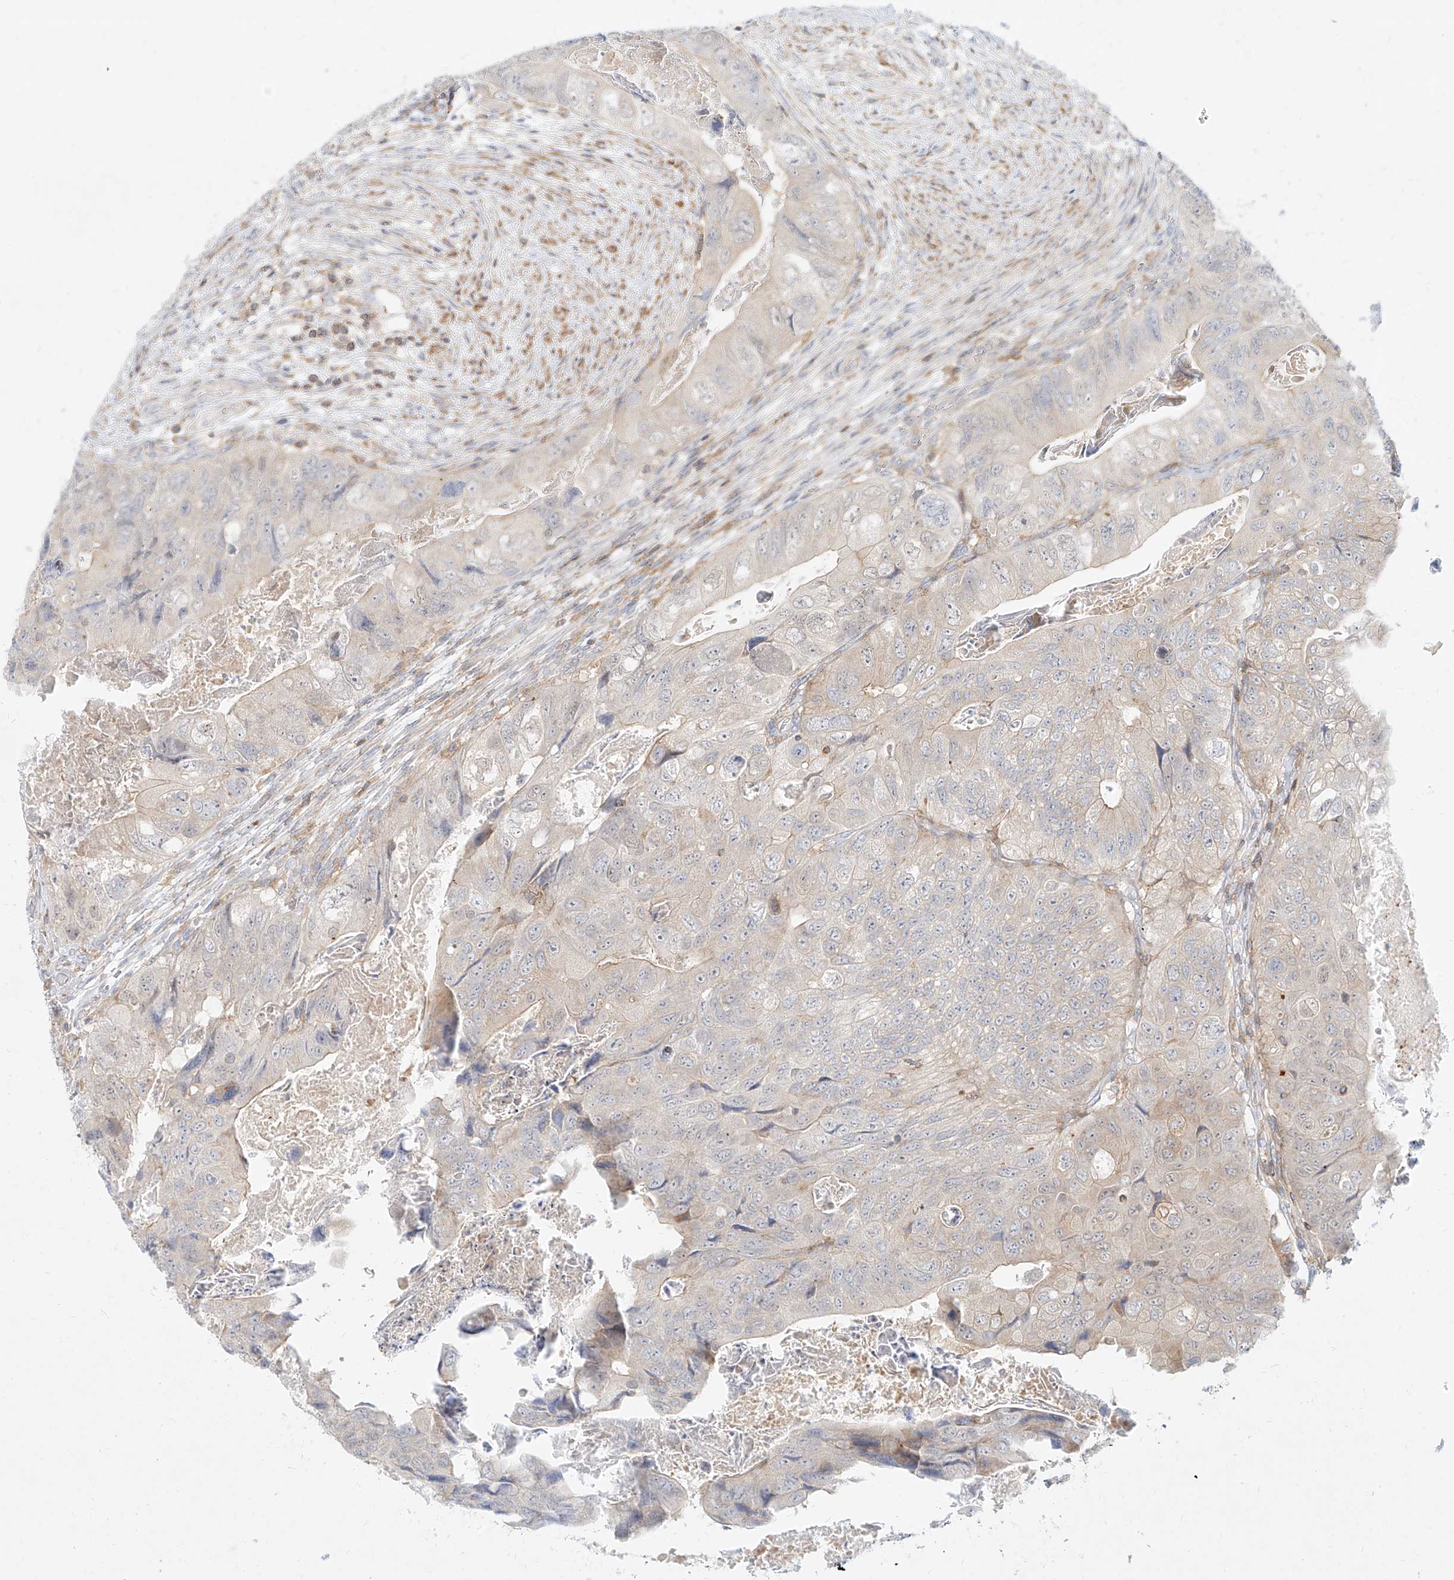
{"staining": {"intensity": "weak", "quantity": "<25%", "location": "cytoplasmic/membranous"}, "tissue": "colorectal cancer", "cell_type": "Tumor cells", "image_type": "cancer", "snomed": [{"axis": "morphology", "description": "Adenocarcinoma, NOS"}, {"axis": "topography", "description": "Rectum"}], "caption": "A high-resolution photomicrograph shows IHC staining of colorectal cancer (adenocarcinoma), which reveals no significant expression in tumor cells.", "gene": "SLC2A12", "patient": {"sex": "male", "age": 63}}